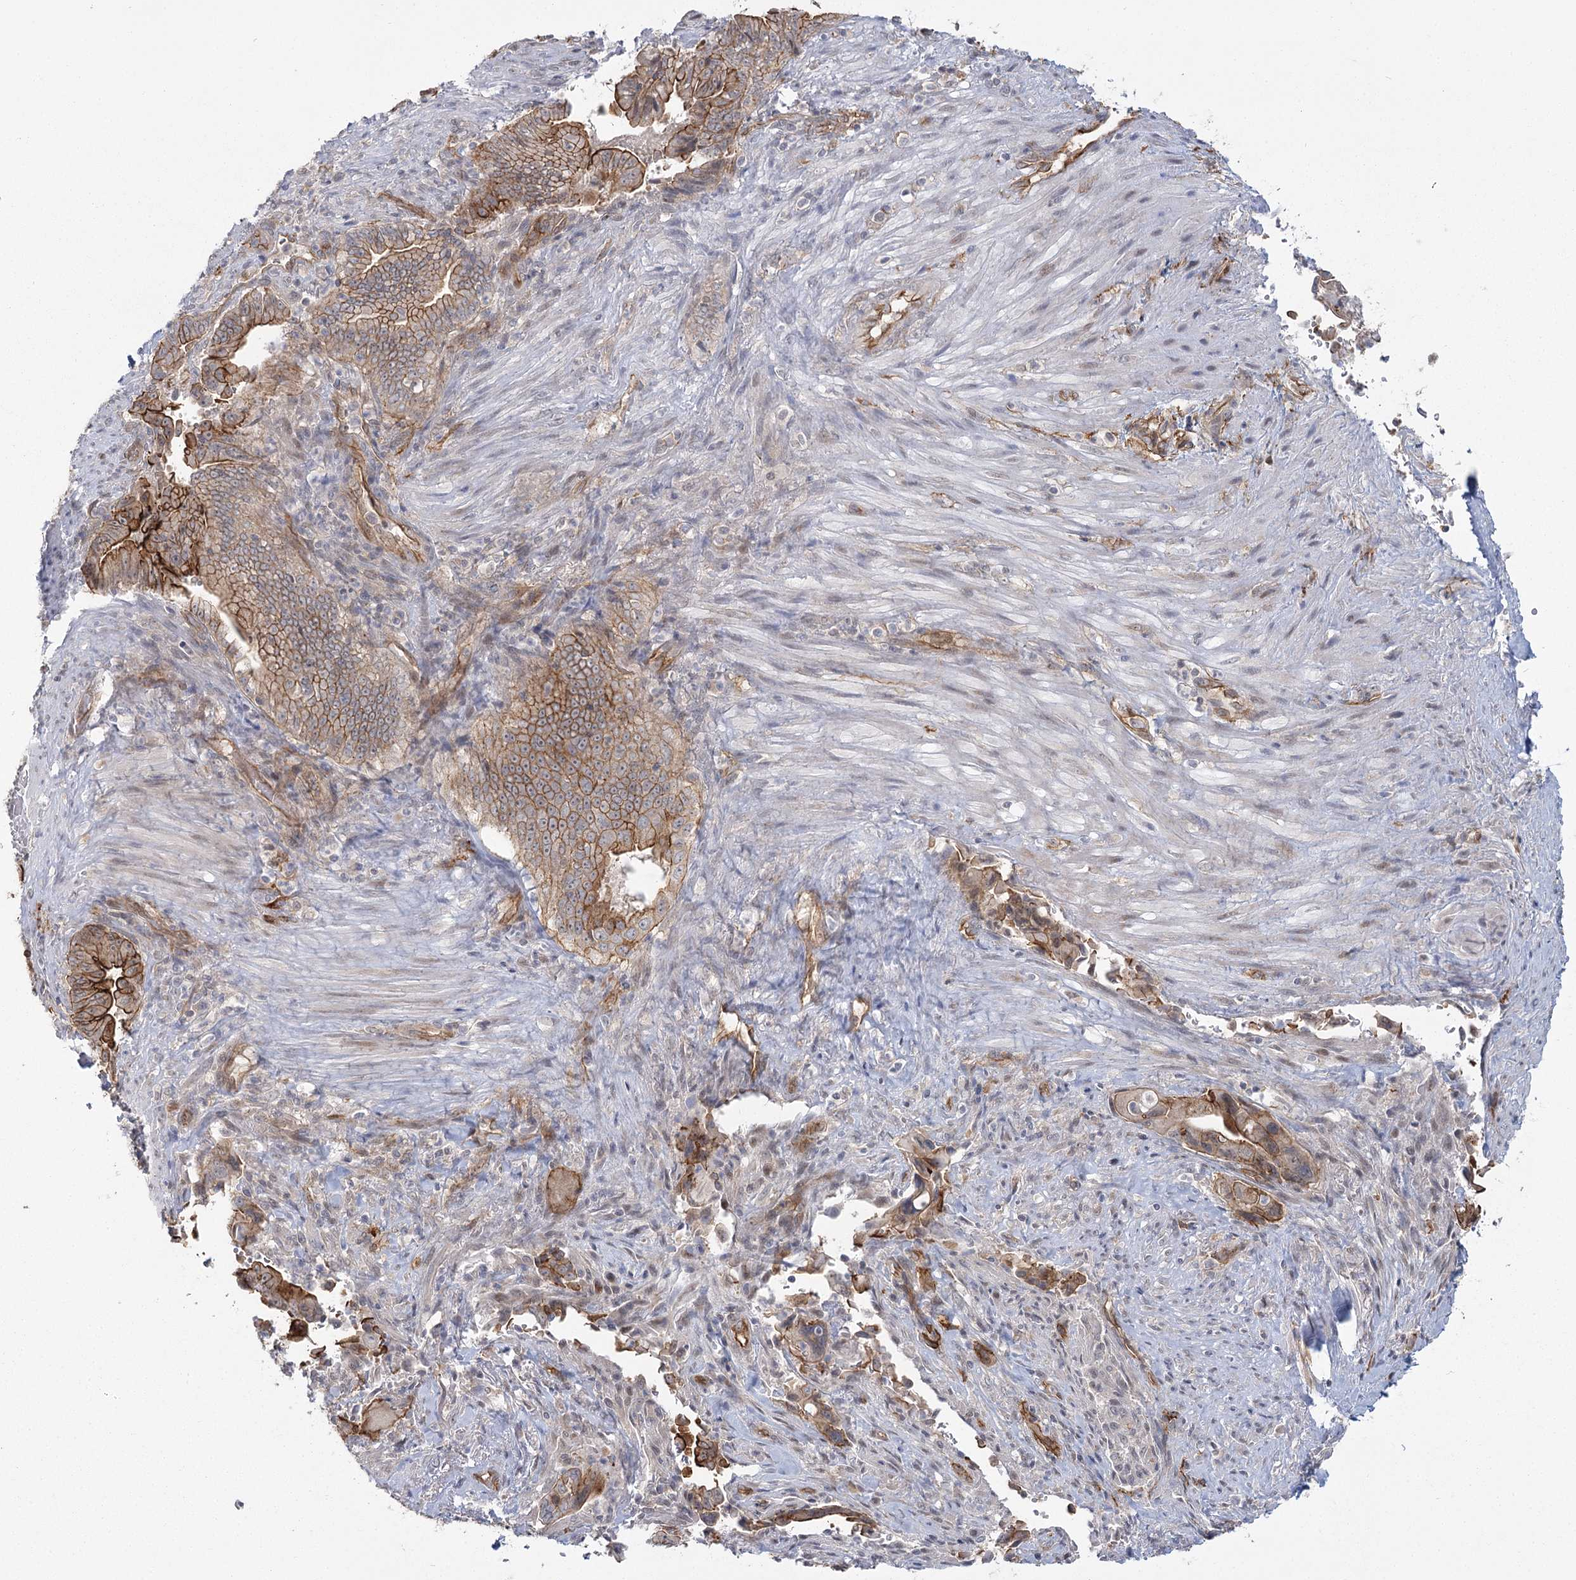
{"staining": {"intensity": "strong", "quantity": "25%-75%", "location": "cytoplasmic/membranous"}, "tissue": "pancreatic cancer", "cell_type": "Tumor cells", "image_type": "cancer", "snomed": [{"axis": "morphology", "description": "Adenocarcinoma, NOS"}, {"axis": "topography", "description": "Pancreas"}], "caption": "Pancreatic cancer (adenocarcinoma) stained for a protein demonstrates strong cytoplasmic/membranous positivity in tumor cells. The protein is stained brown, and the nuclei are stained in blue (DAB (3,3'-diaminobenzidine) IHC with brightfield microscopy, high magnification).", "gene": "RPP14", "patient": {"sex": "male", "age": 70}}